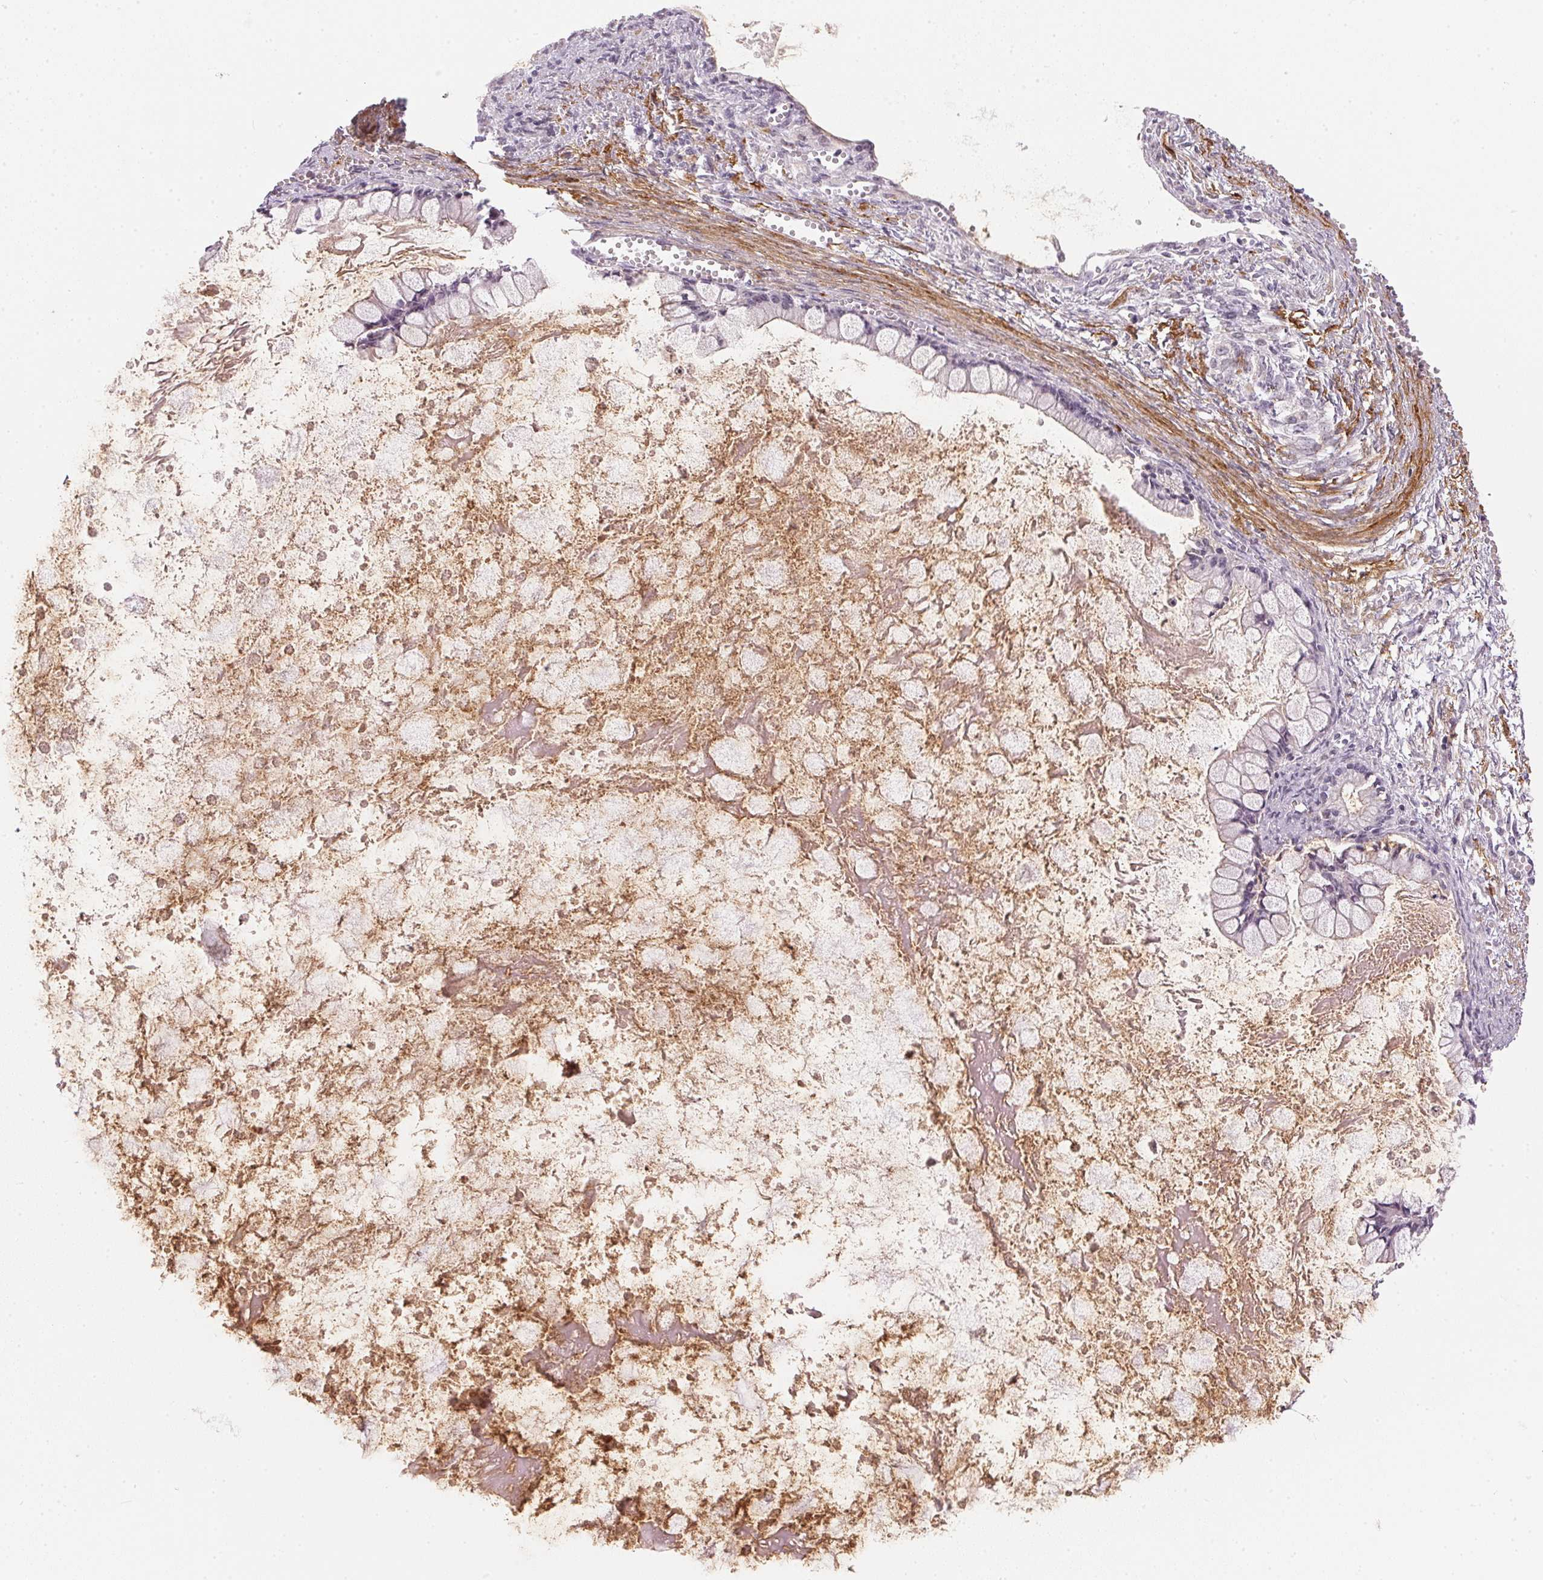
{"staining": {"intensity": "negative", "quantity": "none", "location": "none"}, "tissue": "ovarian cancer", "cell_type": "Tumor cells", "image_type": "cancer", "snomed": [{"axis": "morphology", "description": "Cystadenocarcinoma, mucinous, NOS"}, {"axis": "topography", "description": "Ovary"}], "caption": "An immunohistochemistry photomicrograph of ovarian cancer is shown. There is no staining in tumor cells of ovarian cancer.", "gene": "GDAP1L1", "patient": {"sex": "female", "age": 67}}